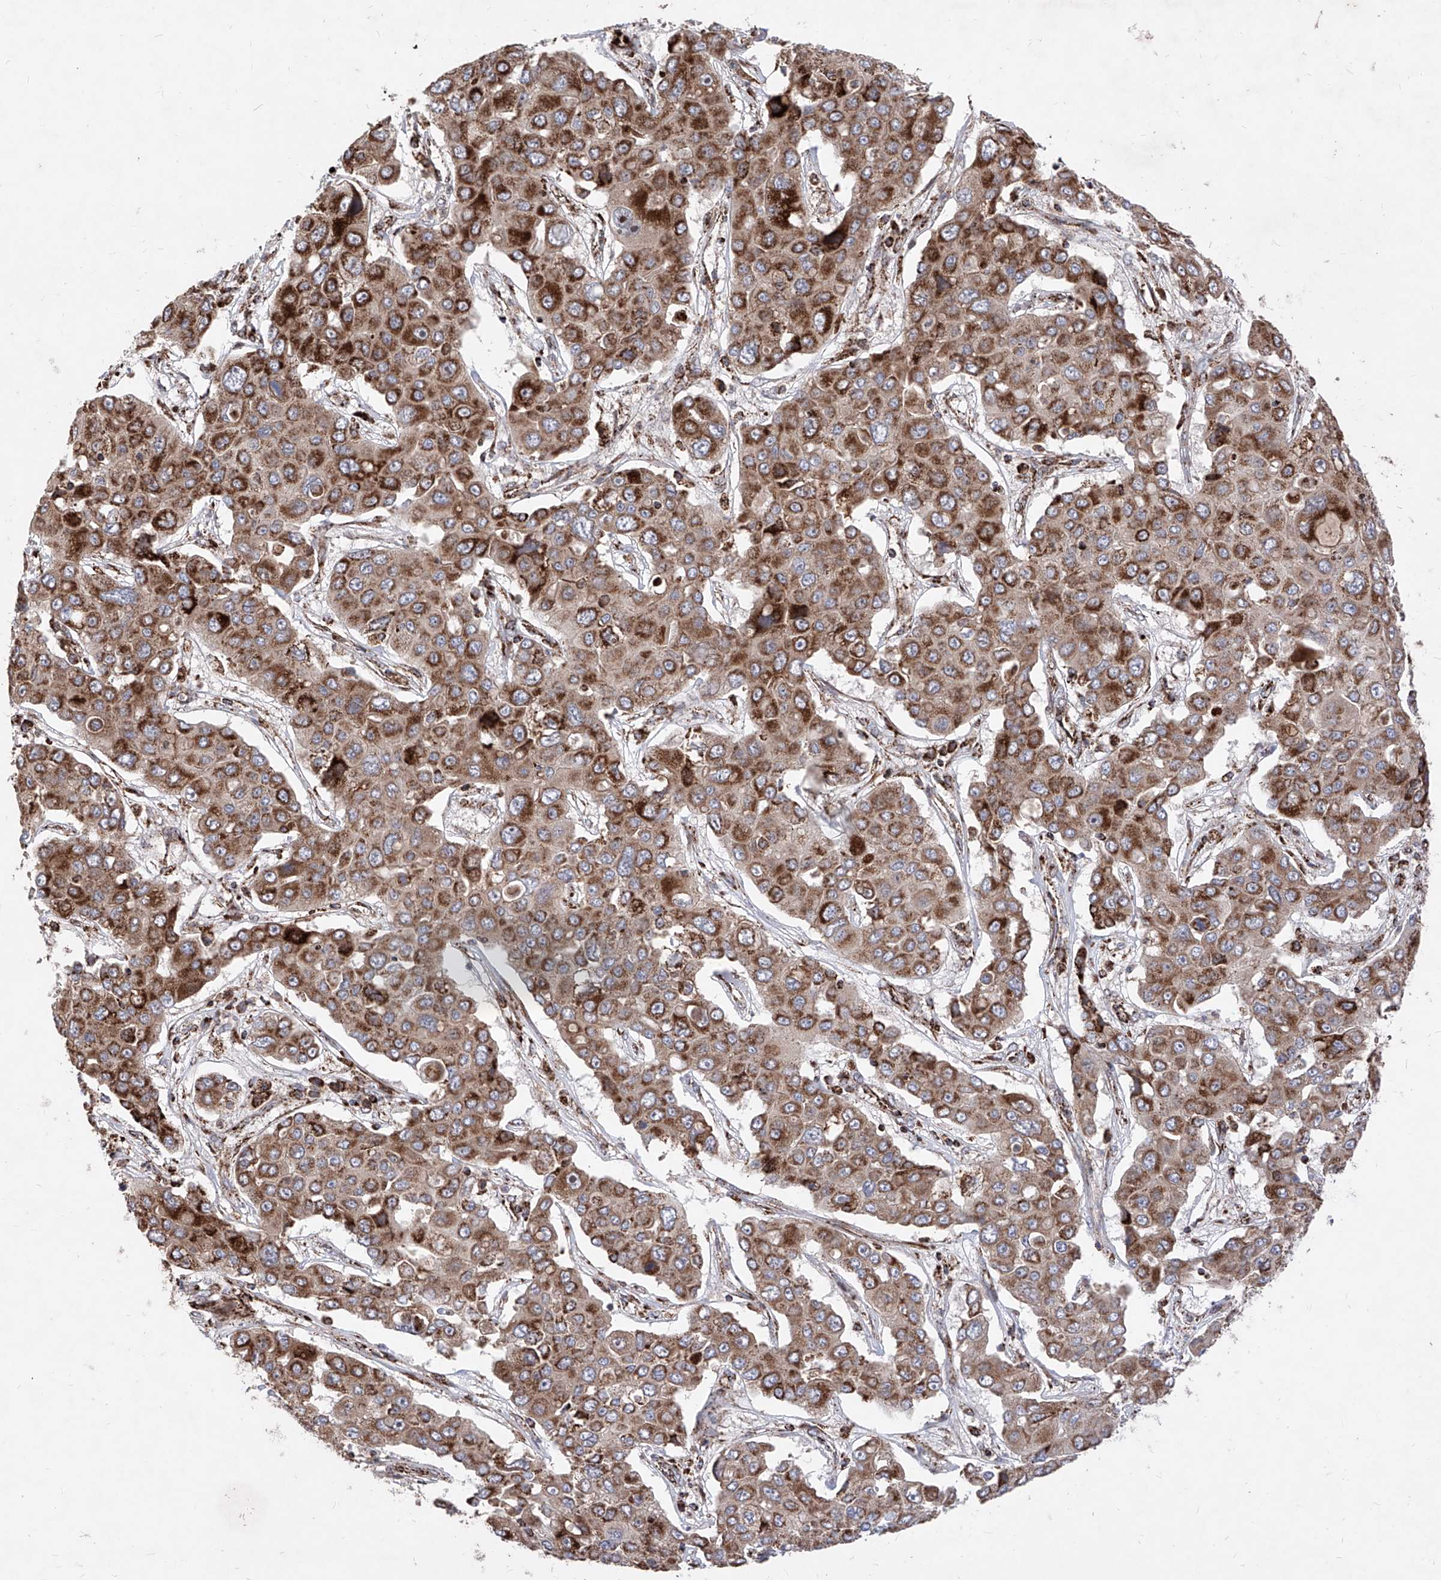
{"staining": {"intensity": "strong", "quantity": "25%-75%", "location": "cytoplasmic/membranous"}, "tissue": "liver cancer", "cell_type": "Tumor cells", "image_type": "cancer", "snomed": [{"axis": "morphology", "description": "Cholangiocarcinoma"}, {"axis": "topography", "description": "Liver"}], "caption": "A high amount of strong cytoplasmic/membranous expression is seen in approximately 25%-75% of tumor cells in liver cholangiocarcinoma tissue.", "gene": "SEMA6A", "patient": {"sex": "male", "age": 67}}